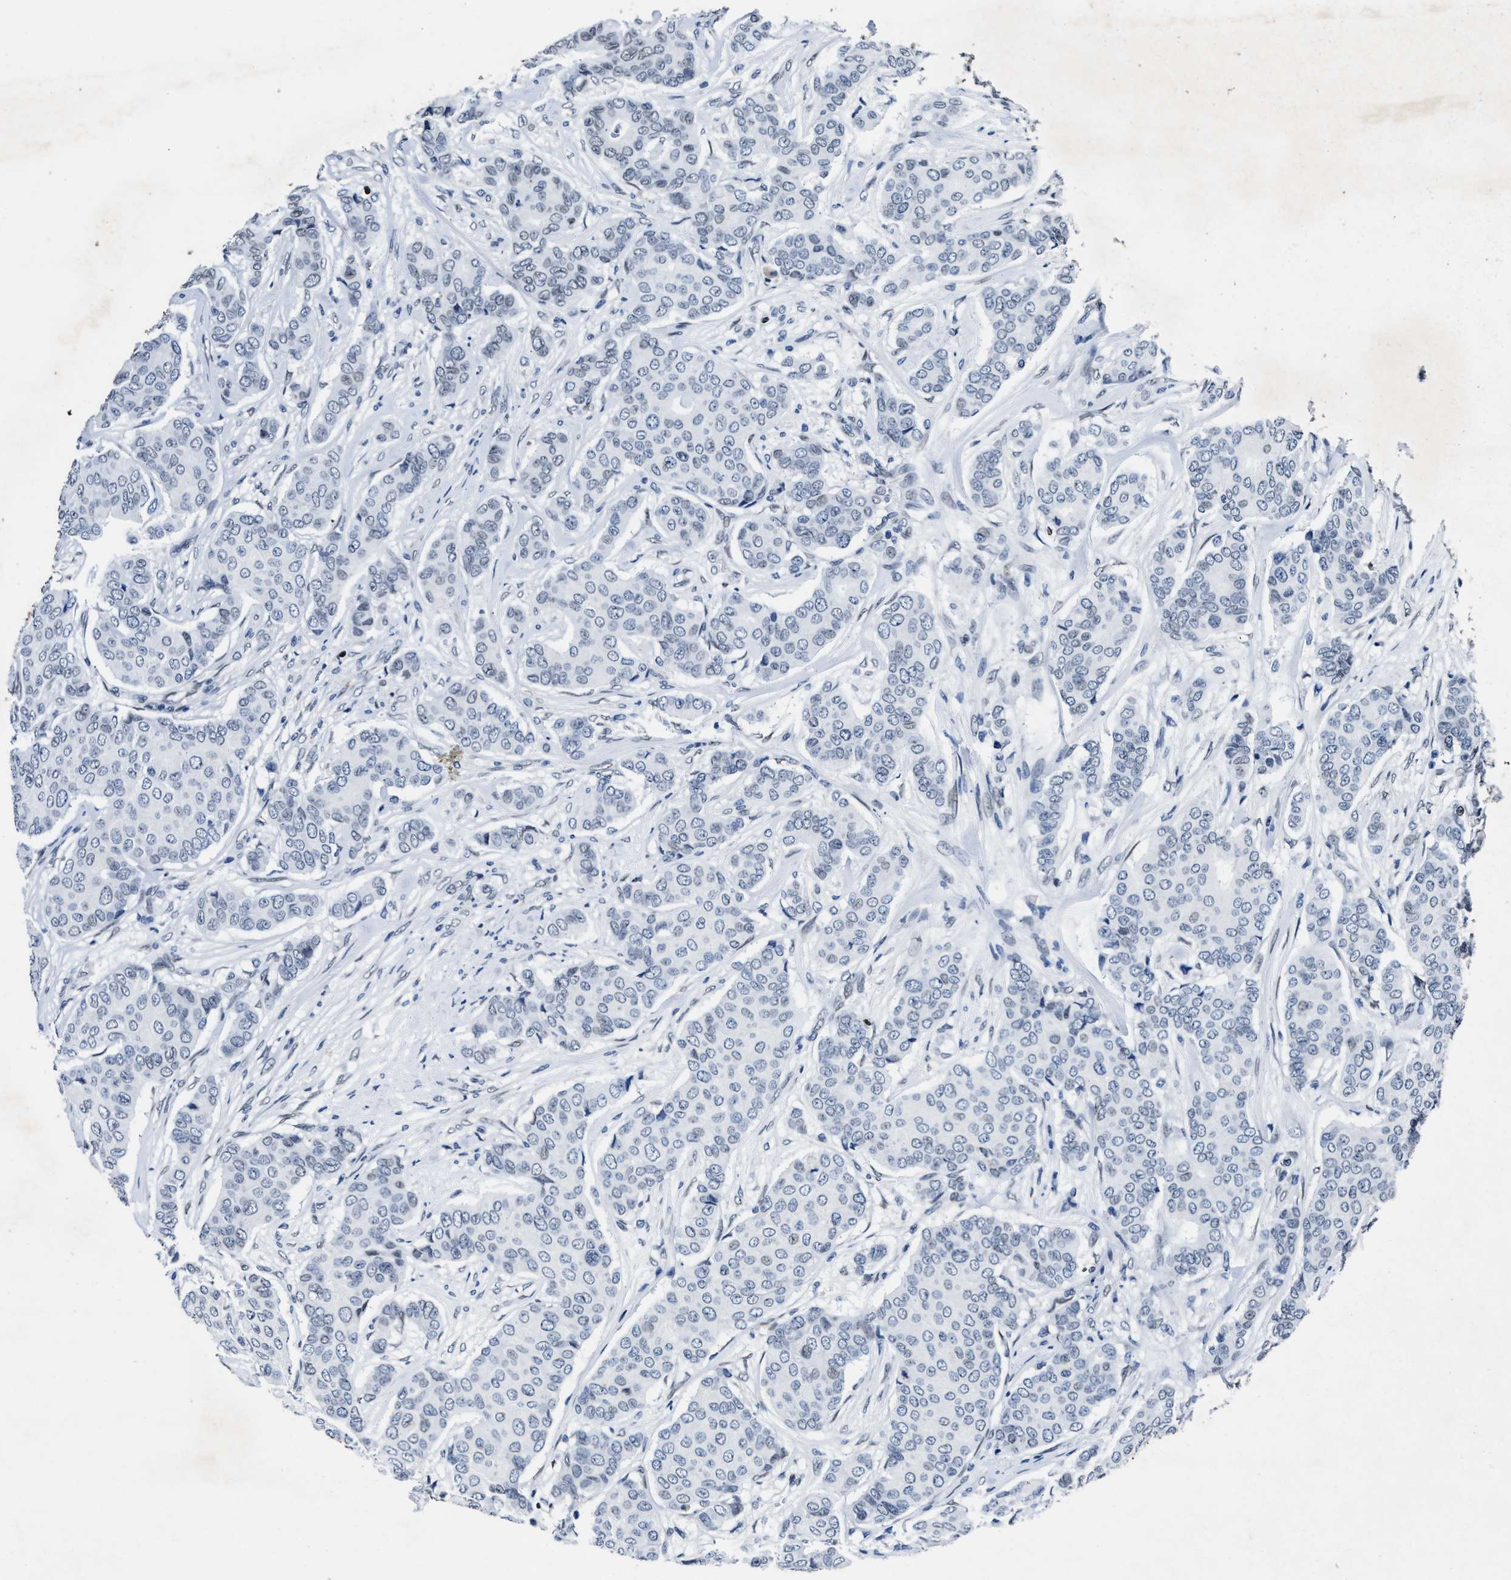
{"staining": {"intensity": "negative", "quantity": "none", "location": "none"}, "tissue": "breast cancer", "cell_type": "Tumor cells", "image_type": "cancer", "snomed": [{"axis": "morphology", "description": "Duct carcinoma"}, {"axis": "topography", "description": "Breast"}], "caption": "Tumor cells are negative for protein expression in human breast cancer.", "gene": "UBN2", "patient": {"sex": "female", "age": 75}}